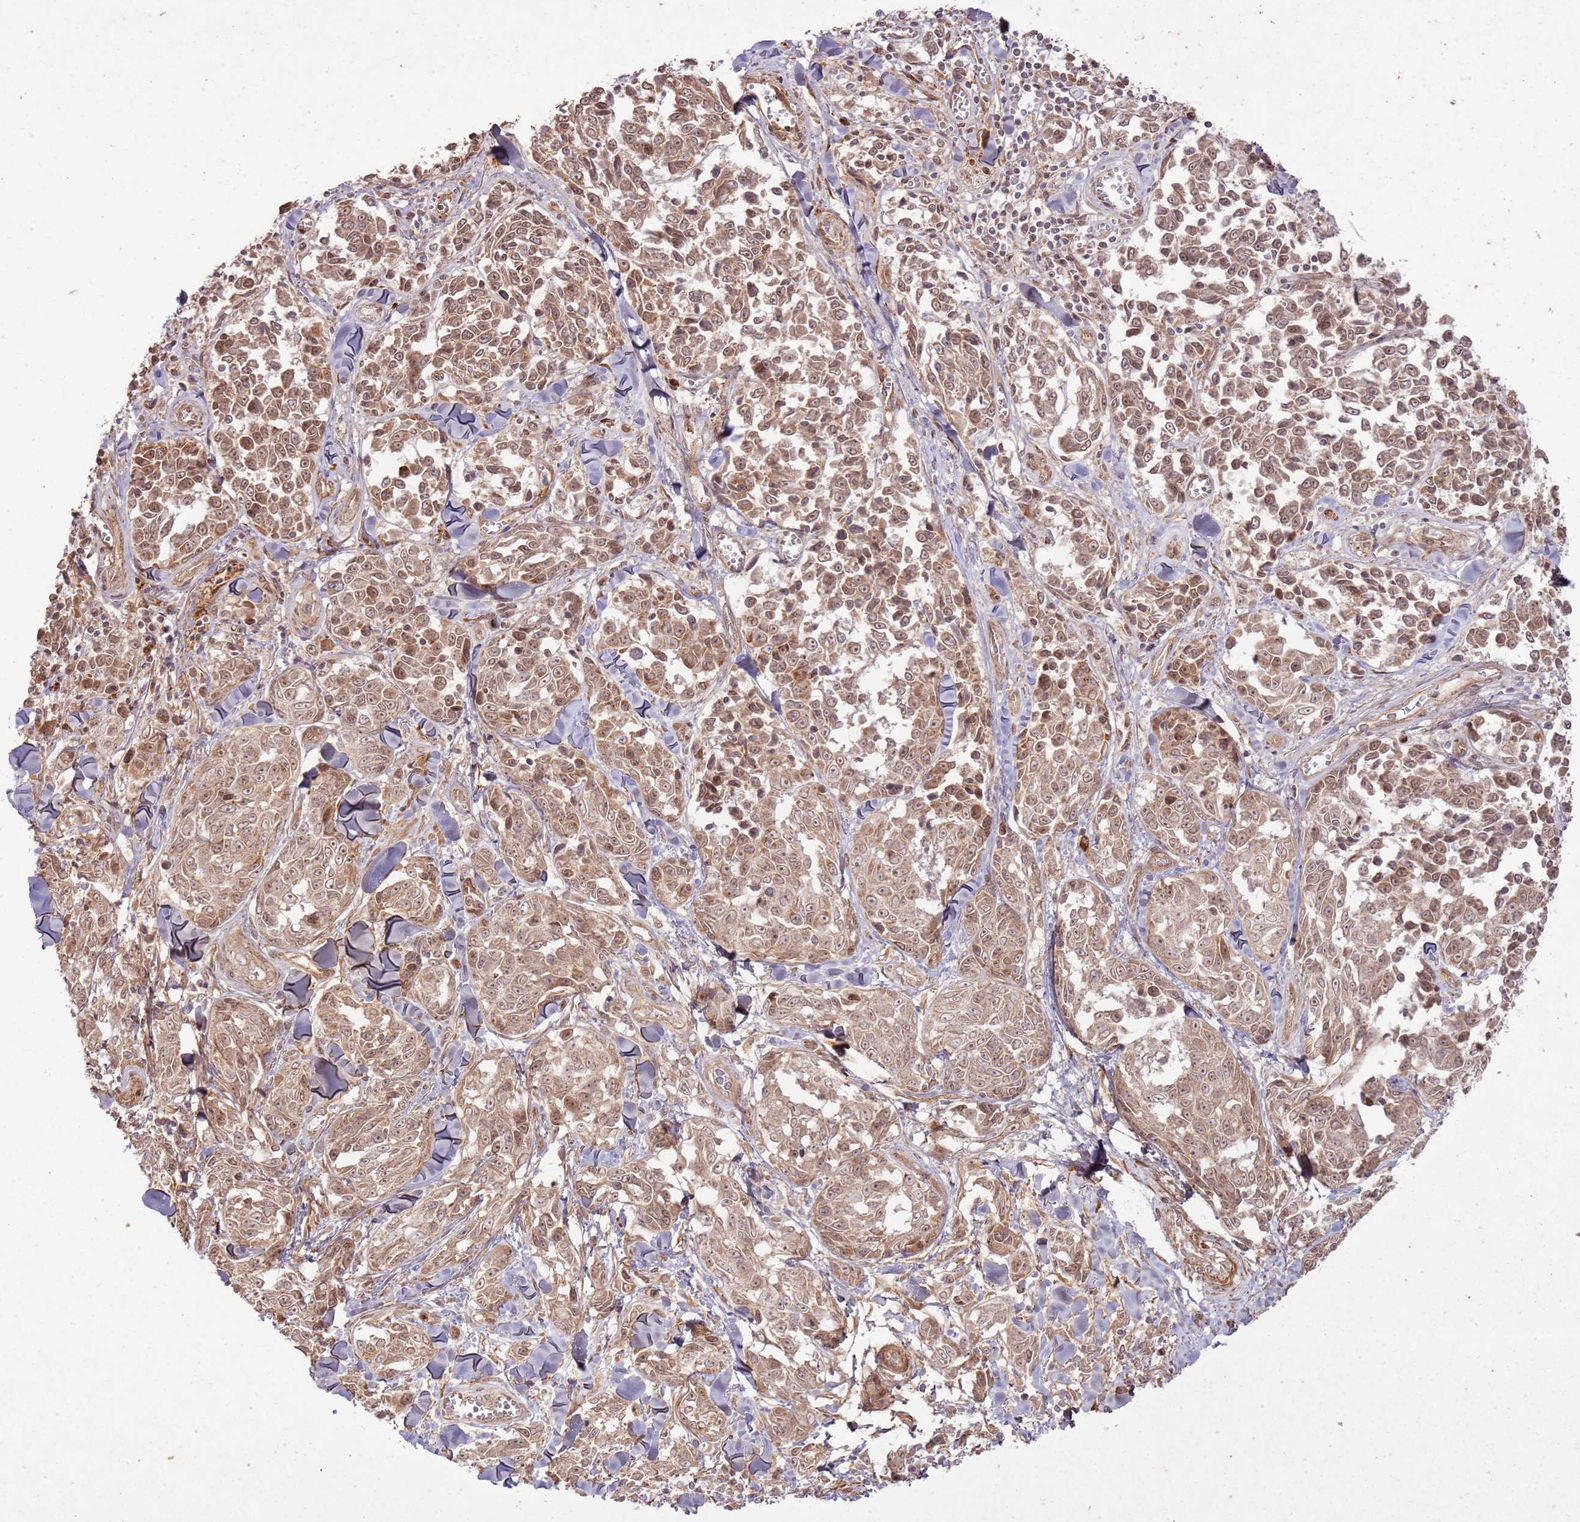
{"staining": {"intensity": "moderate", "quantity": ">75%", "location": "cytoplasmic/membranous,nuclear"}, "tissue": "melanoma", "cell_type": "Tumor cells", "image_type": "cancer", "snomed": [{"axis": "morphology", "description": "Malignant melanoma, NOS"}, {"axis": "topography", "description": "Skin"}], "caption": "Moderate cytoplasmic/membranous and nuclear positivity is appreciated in about >75% of tumor cells in melanoma. (Stains: DAB in brown, nuclei in blue, Microscopy: brightfield microscopy at high magnification).", "gene": "ZNF623", "patient": {"sex": "female", "age": 64}}